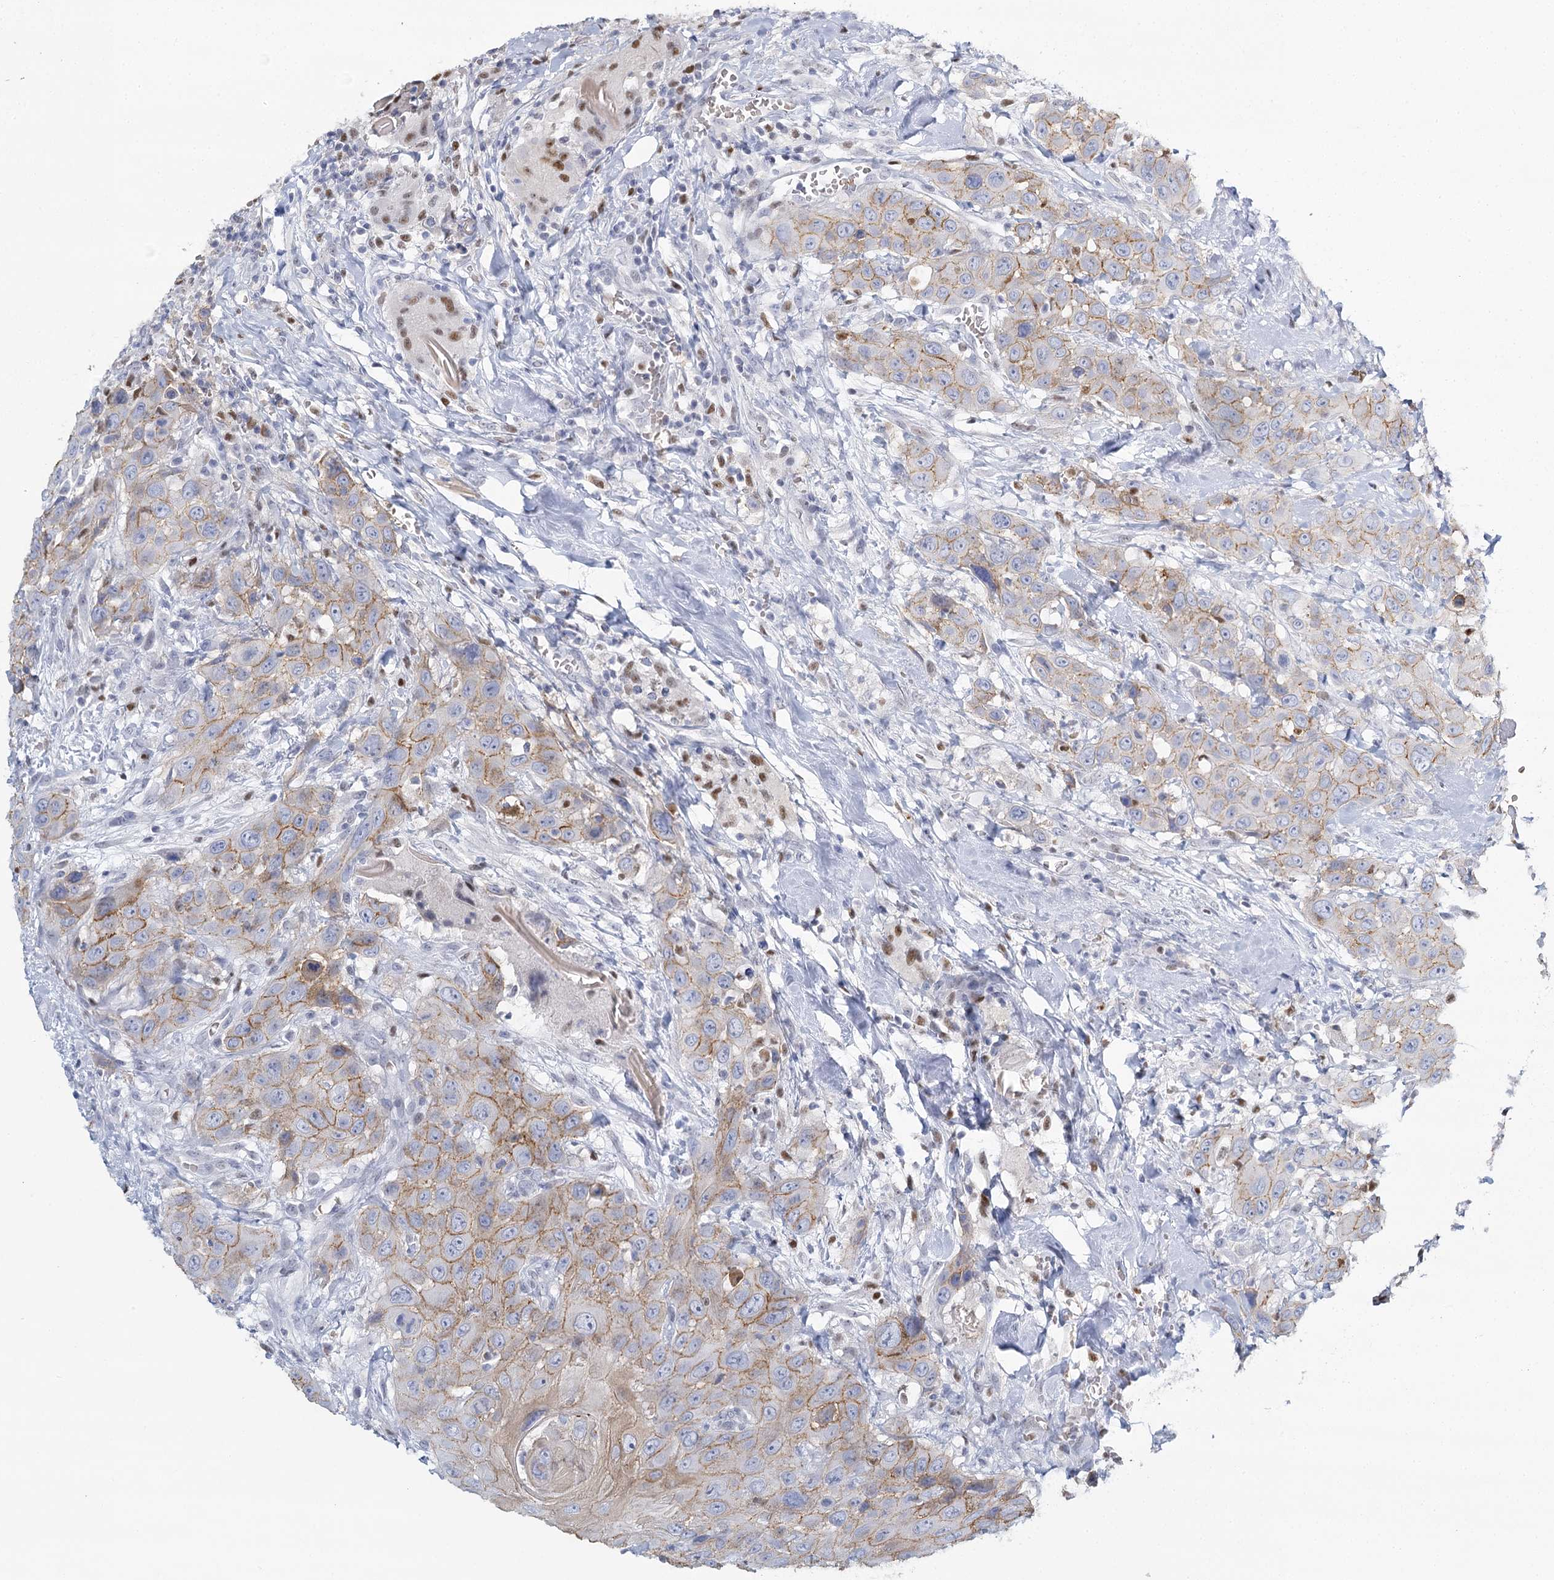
{"staining": {"intensity": "moderate", "quantity": "25%-75%", "location": "cytoplasmic/membranous"}, "tissue": "head and neck cancer", "cell_type": "Tumor cells", "image_type": "cancer", "snomed": [{"axis": "morphology", "description": "Squamous cell carcinoma, NOS"}, {"axis": "topography", "description": "Head-Neck"}], "caption": "Immunohistochemistry (DAB (3,3'-diaminobenzidine)) staining of squamous cell carcinoma (head and neck) exhibits moderate cytoplasmic/membranous protein positivity in about 25%-75% of tumor cells. The protein is stained brown, and the nuclei are stained in blue (DAB (3,3'-diaminobenzidine) IHC with brightfield microscopy, high magnification).", "gene": "IGSF3", "patient": {"sex": "male", "age": 81}}